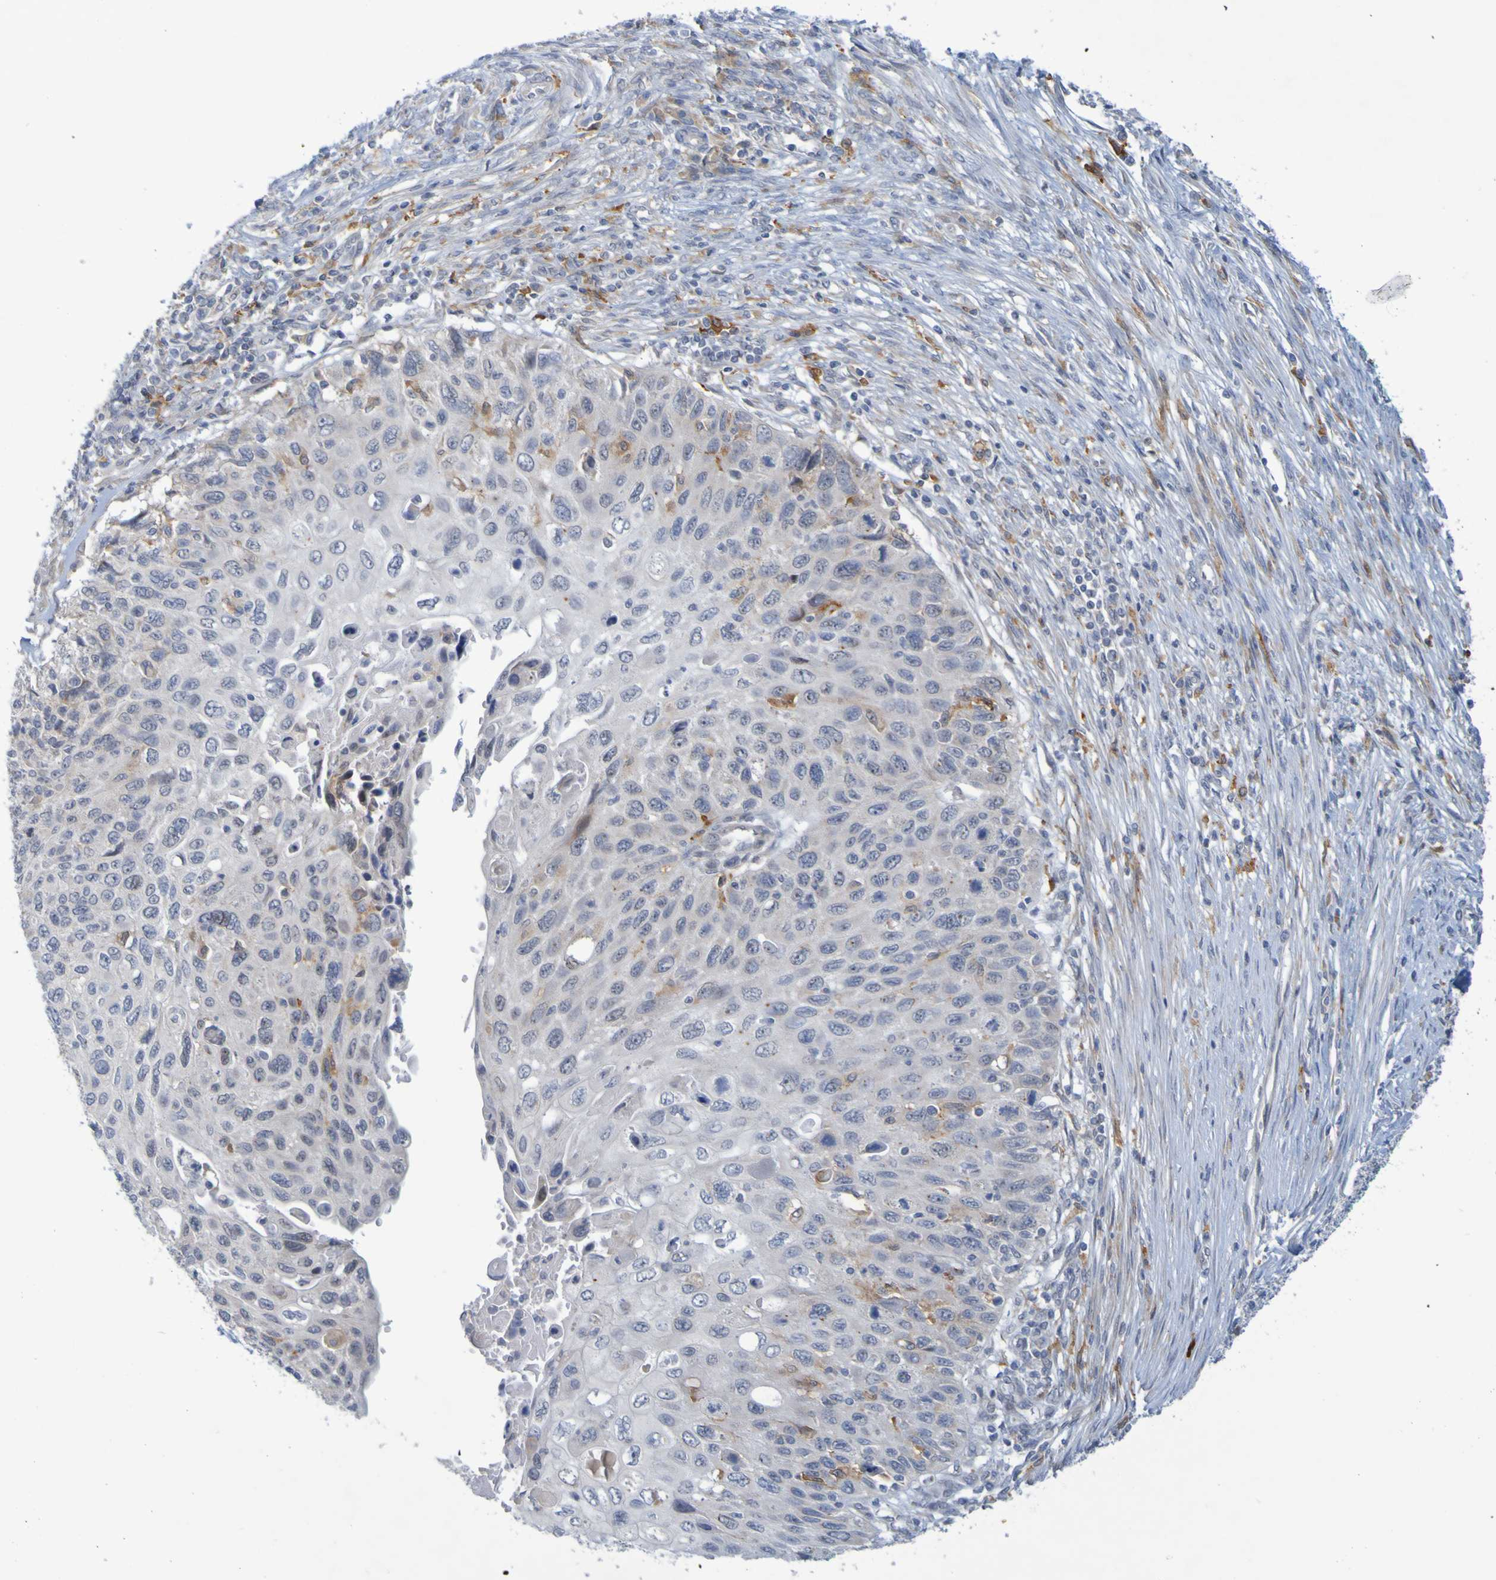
{"staining": {"intensity": "weak", "quantity": "<25%", "location": "cytoplasmic/membranous"}, "tissue": "cervical cancer", "cell_type": "Tumor cells", "image_type": "cancer", "snomed": [{"axis": "morphology", "description": "Squamous cell carcinoma, NOS"}, {"axis": "topography", "description": "Cervix"}], "caption": "Histopathology image shows no protein positivity in tumor cells of squamous cell carcinoma (cervical) tissue.", "gene": "LILRB5", "patient": {"sex": "female", "age": 70}}